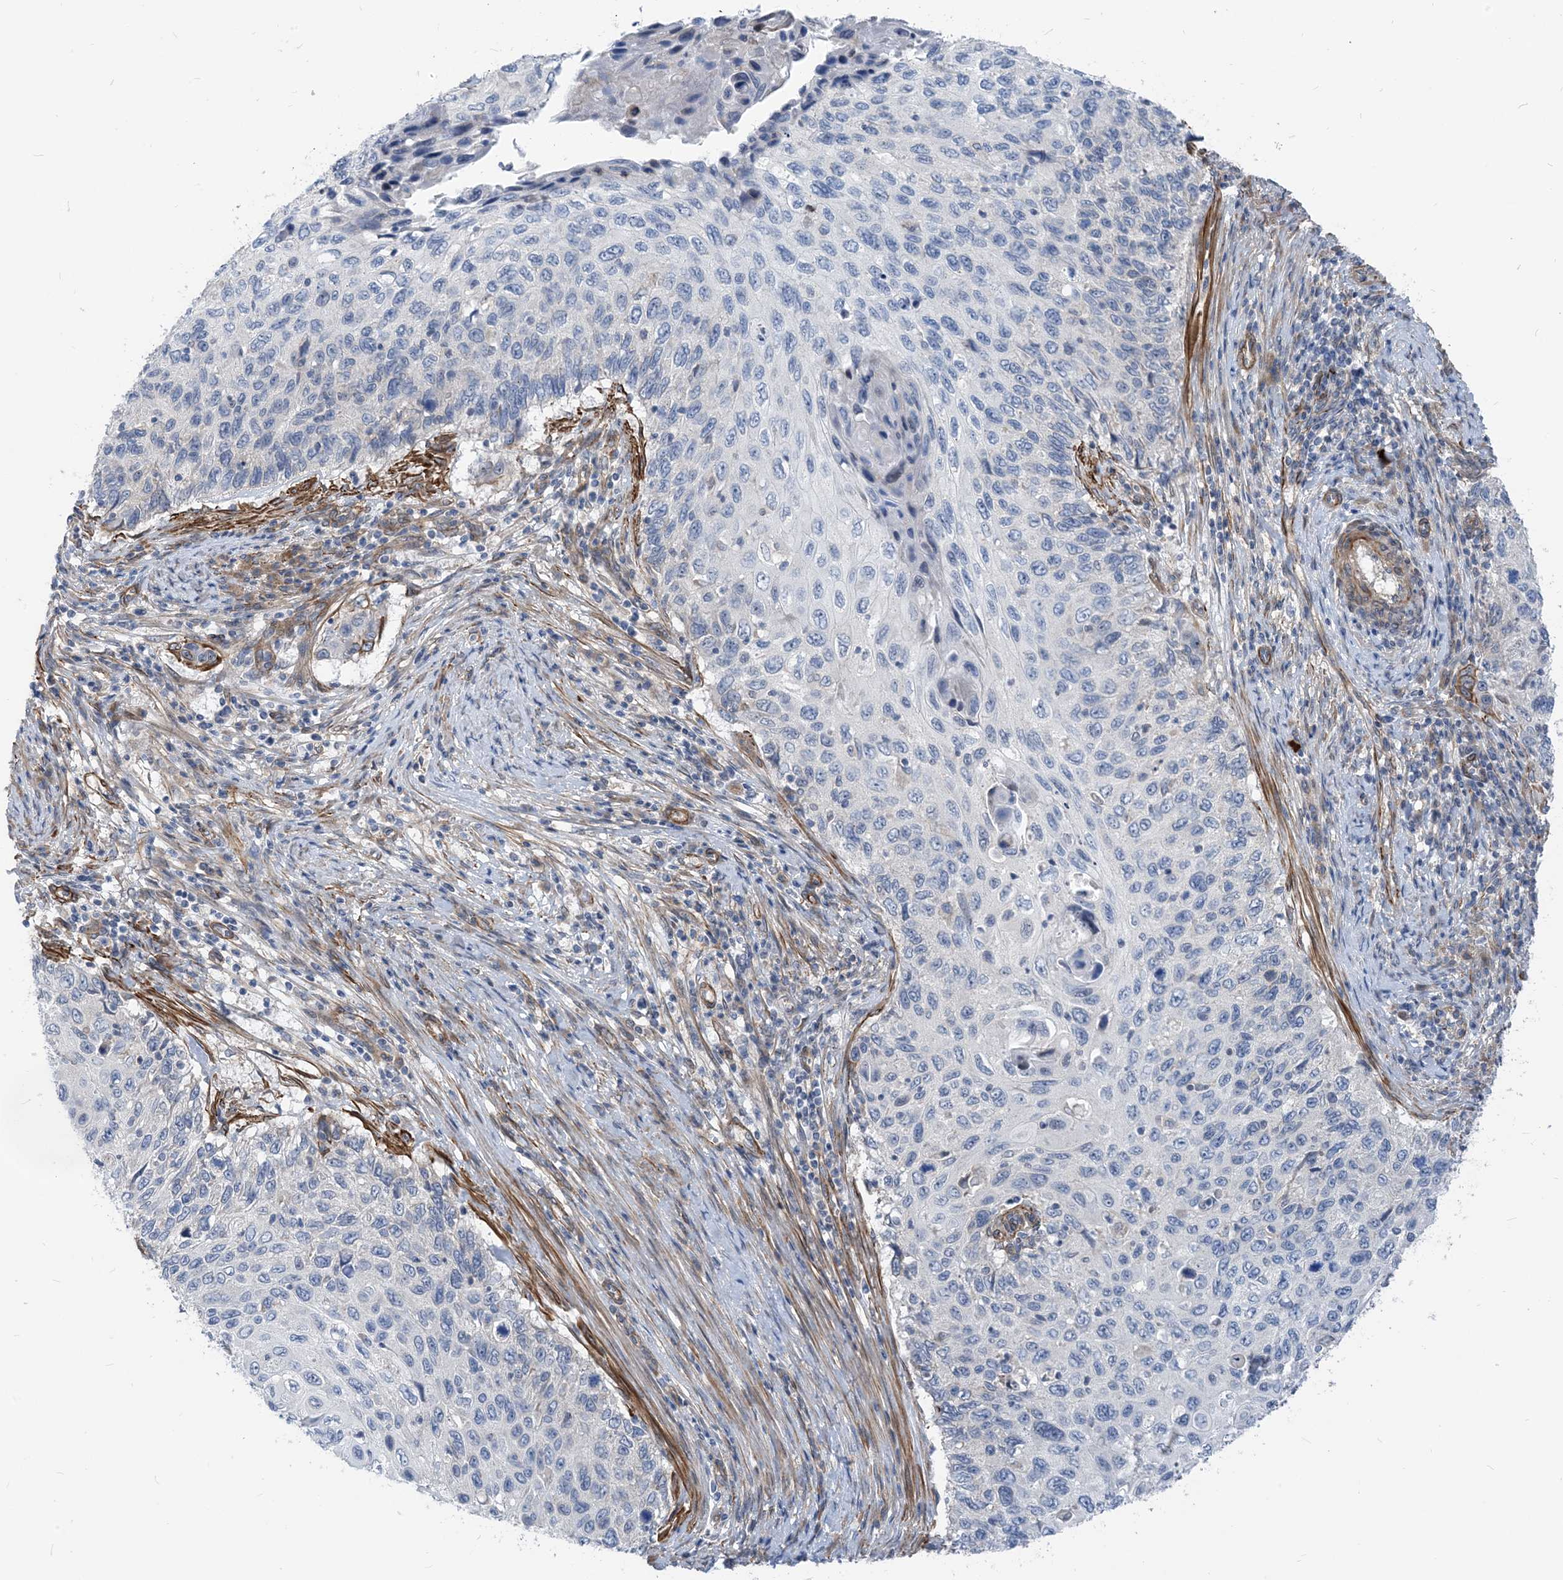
{"staining": {"intensity": "negative", "quantity": "none", "location": "none"}, "tissue": "cervical cancer", "cell_type": "Tumor cells", "image_type": "cancer", "snomed": [{"axis": "morphology", "description": "Squamous cell carcinoma, NOS"}, {"axis": "topography", "description": "Cervix"}], "caption": "This image is of cervical squamous cell carcinoma stained with immunohistochemistry (IHC) to label a protein in brown with the nuclei are counter-stained blue. There is no expression in tumor cells.", "gene": "PLEKHA3", "patient": {"sex": "female", "age": 70}}